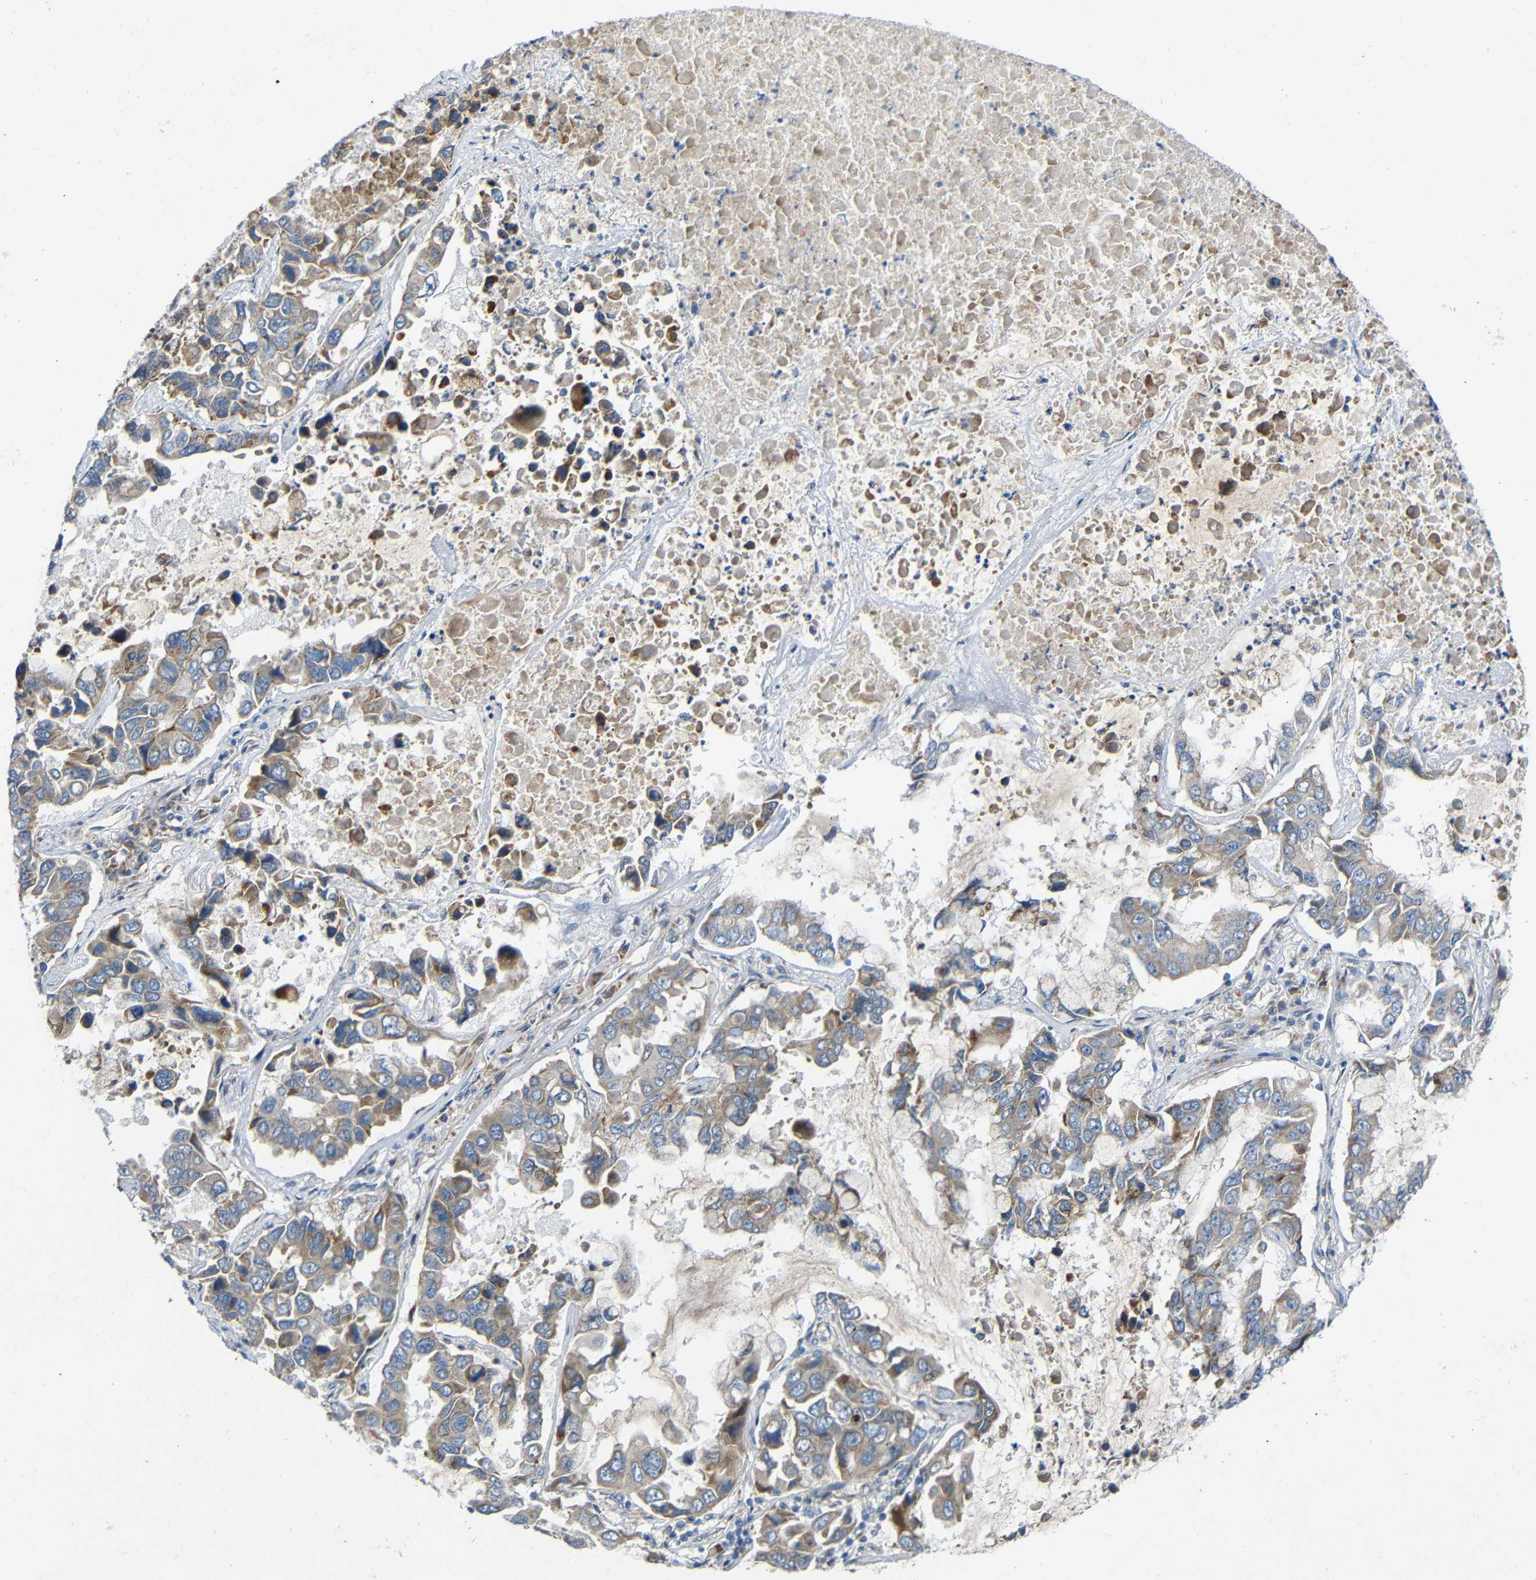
{"staining": {"intensity": "weak", "quantity": "25%-75%", "location": "cytoplasmic/membranous"}, "tissue": "lung cancer", "cell_type": "Tumor cells", "image_type": "cancer", "snomed": [{"axis": "morphology", "description": "Adenocarcinoma, NOS"}, {"axis": "topography", "description": "Lung"}], "caption": "Immunohistochemistry image of adenocarcinoma (lung) stained for a protein (brown), which shows low levels of weak cytoplasmic/membranous positivity in about 25%-75% of tumor cells.", "gene": "TMEM25", "patient": {"sex": "male", "age": 64}}